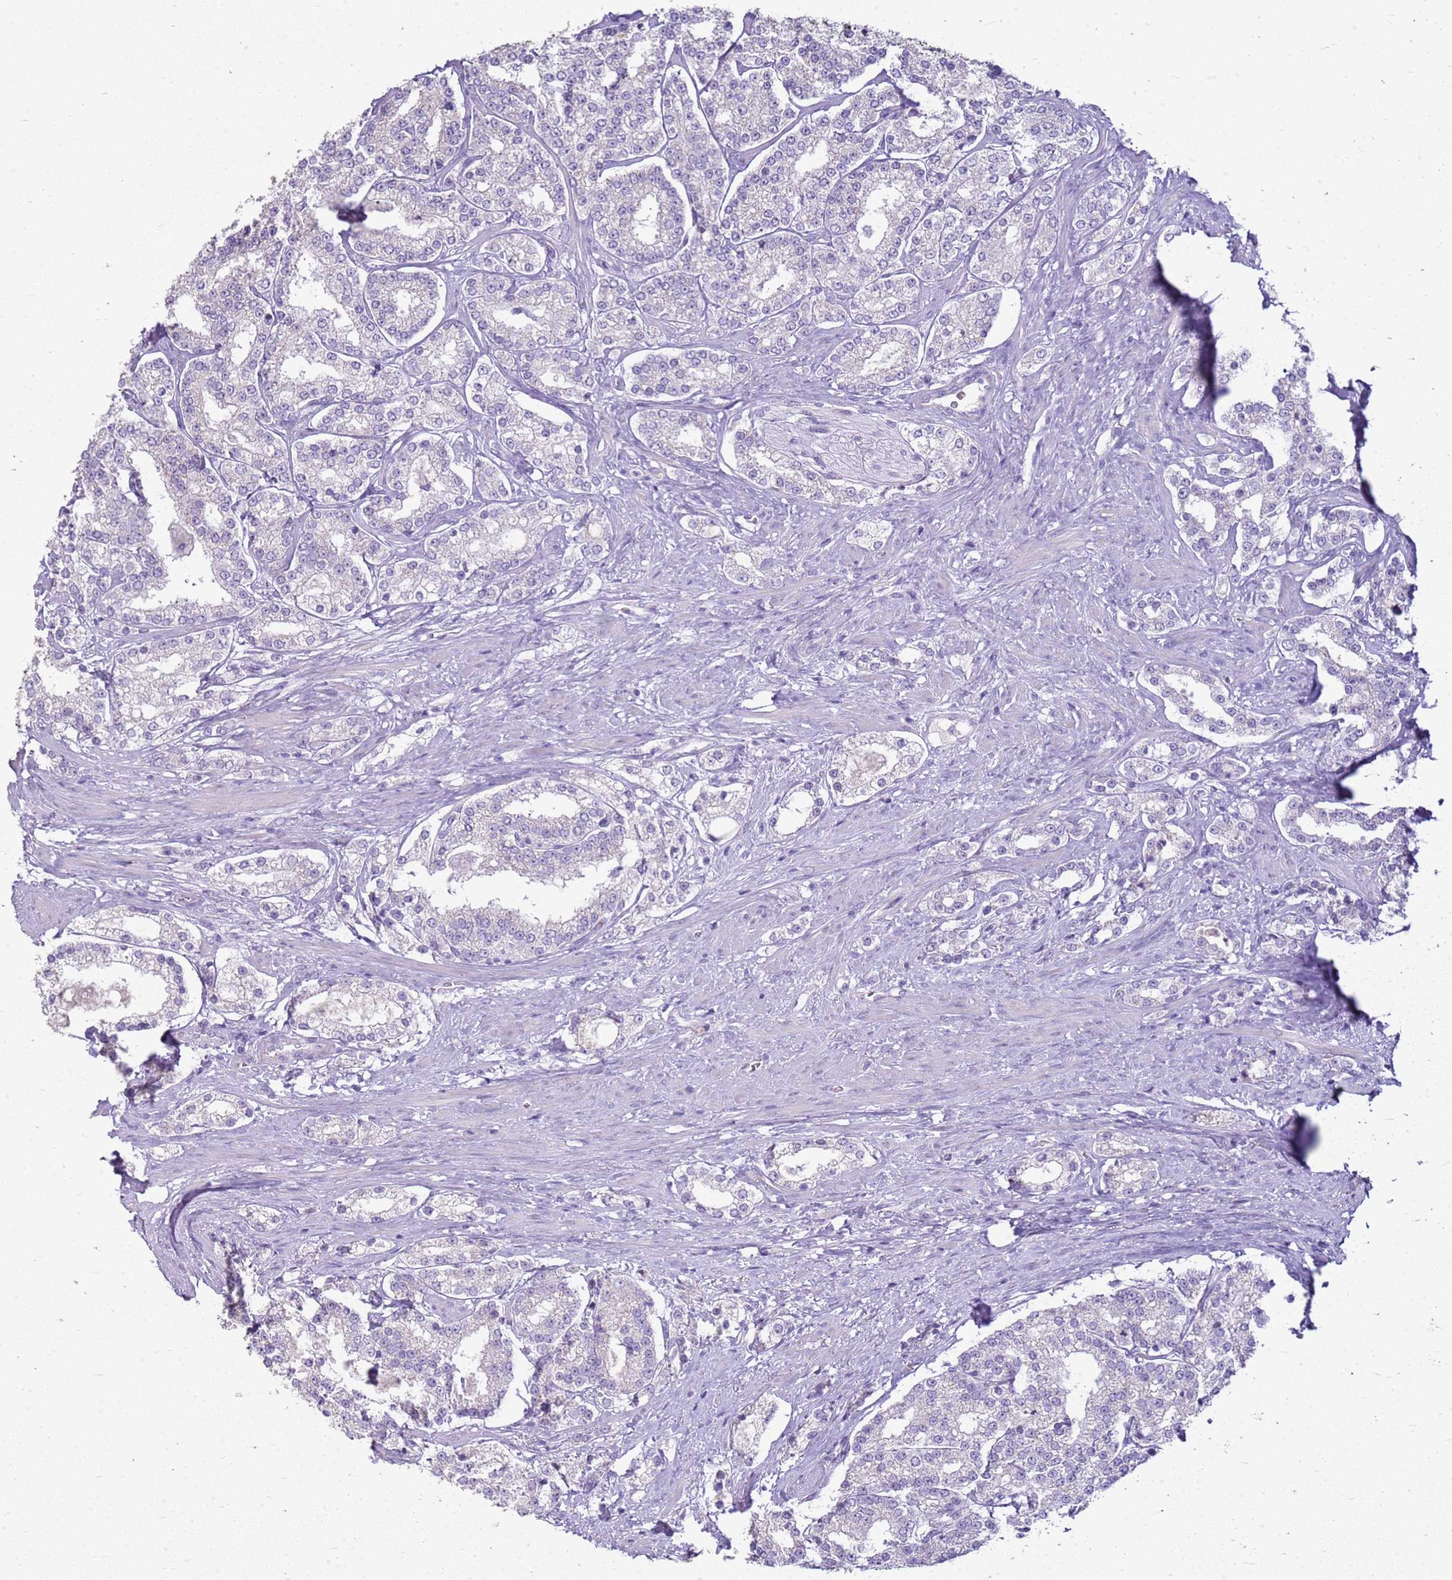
{"staining": {"intensity": "negative", "quantity": "none", "location": "none"}, "tissue": "prostate cancer", "cell_type": "Tumor cells", "image_type": "cancer", "snomed": [{"axis": "morphology", "description": "Normal tissue, NOS"}, {"axis": "morphology", "description": "Adenocarcinoma, High grade"}, {"axis": "topography", "description": "Prostate"}], "caption": "Histopathology image shows no protein positivity in tumor cells of prostate cancer tissue.", "gene": "FABP2", "patient": {"sex": "male", "age": 83}}